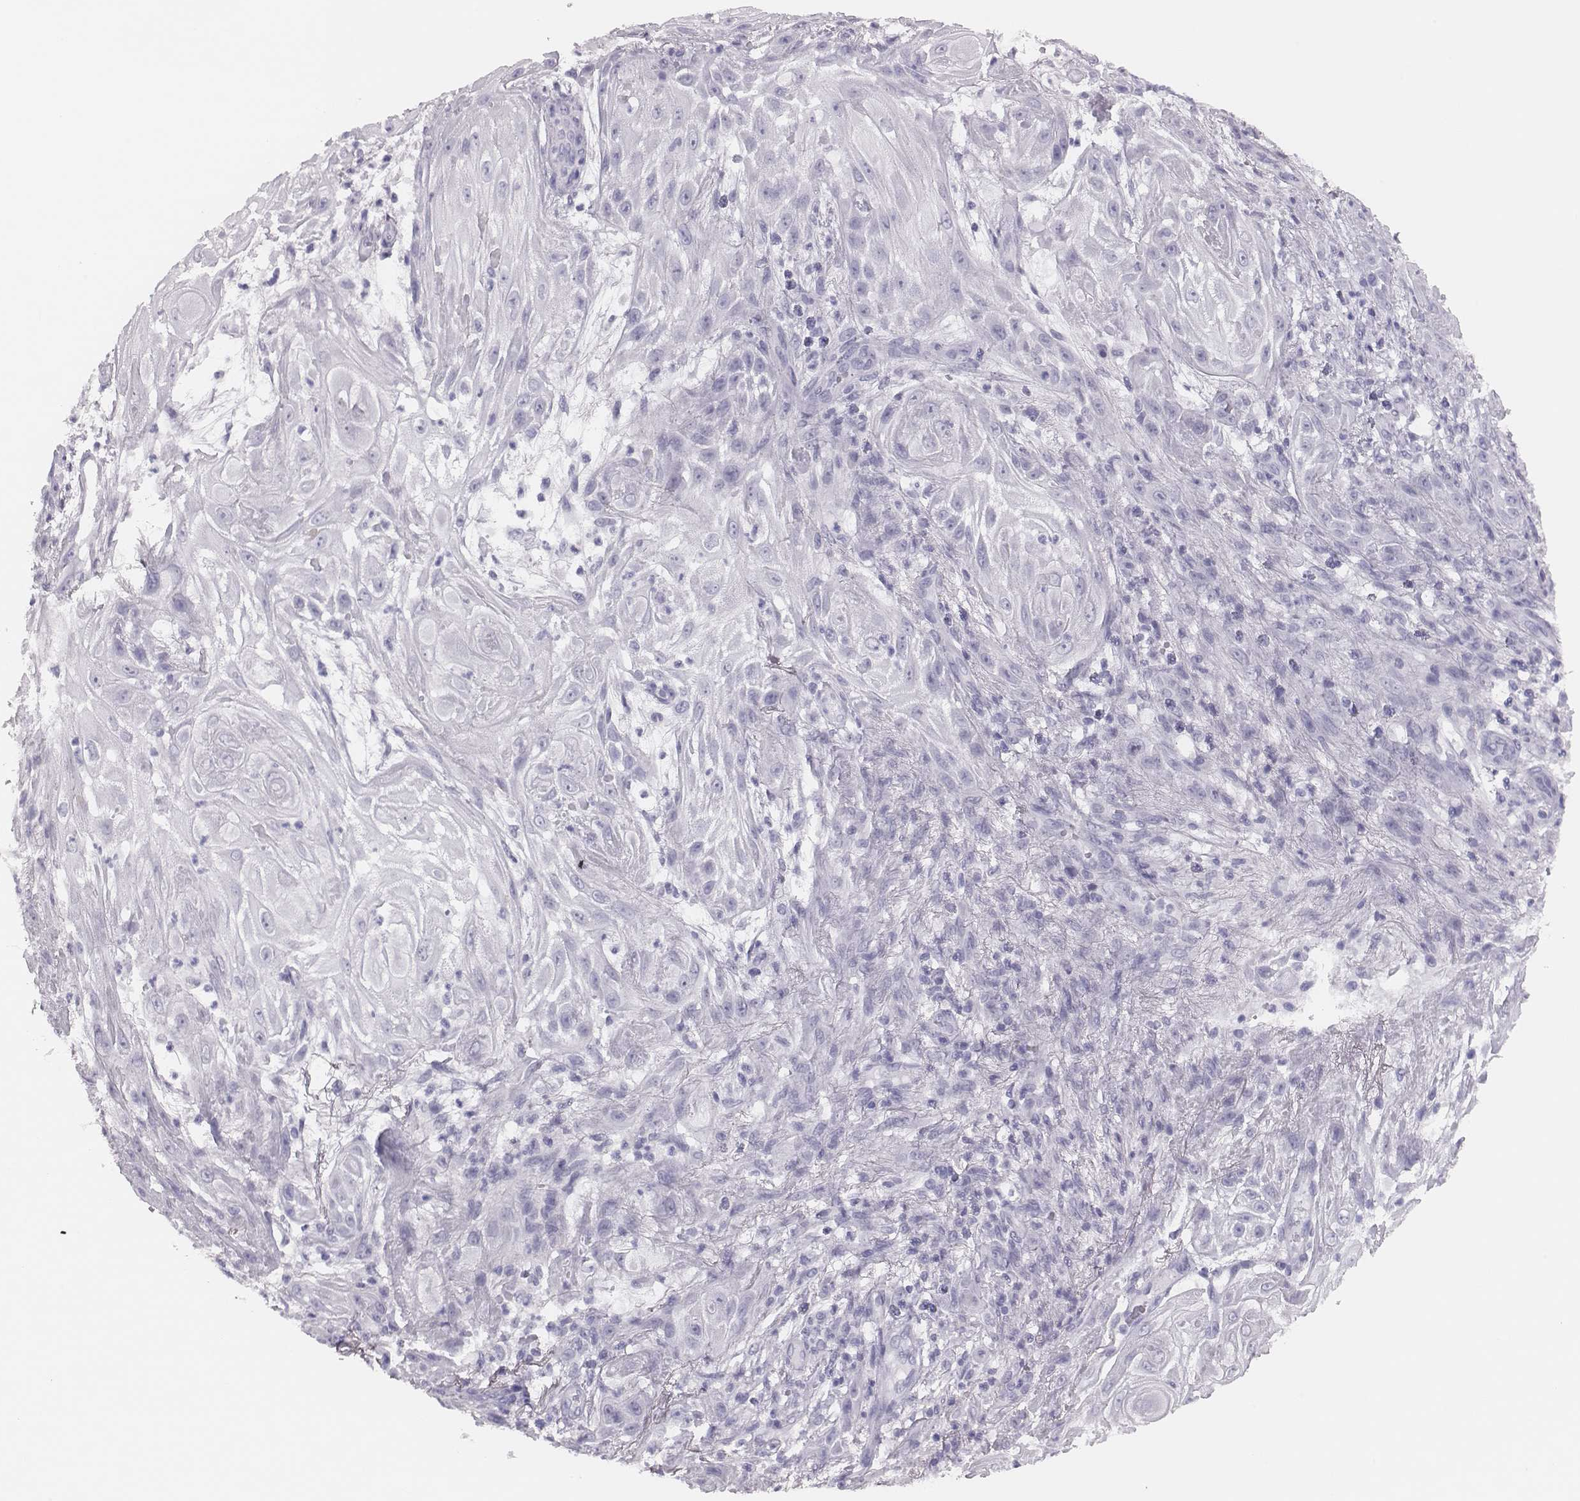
{"staining": {"intensity": "negative", "quantity": "none", "location": "none"}, "tissue": "skin cancer", "cell_type": "Tumor cells", "image_type": "cancer", "snomed": [{"axis": "morphology", "description": "Squamous cell carcinoma, NOS"}, {"axis": "topography", "description": "Skin"}], "caption": "Immunohistochemistry image of neoplastic tissue: human skin cancer stained with DAB (3,3'-diaminobenzidine) shows no significant protein expression in tumor cells.", "gene": "H1-6", "patient": {"sex": "male", "age": 62}}